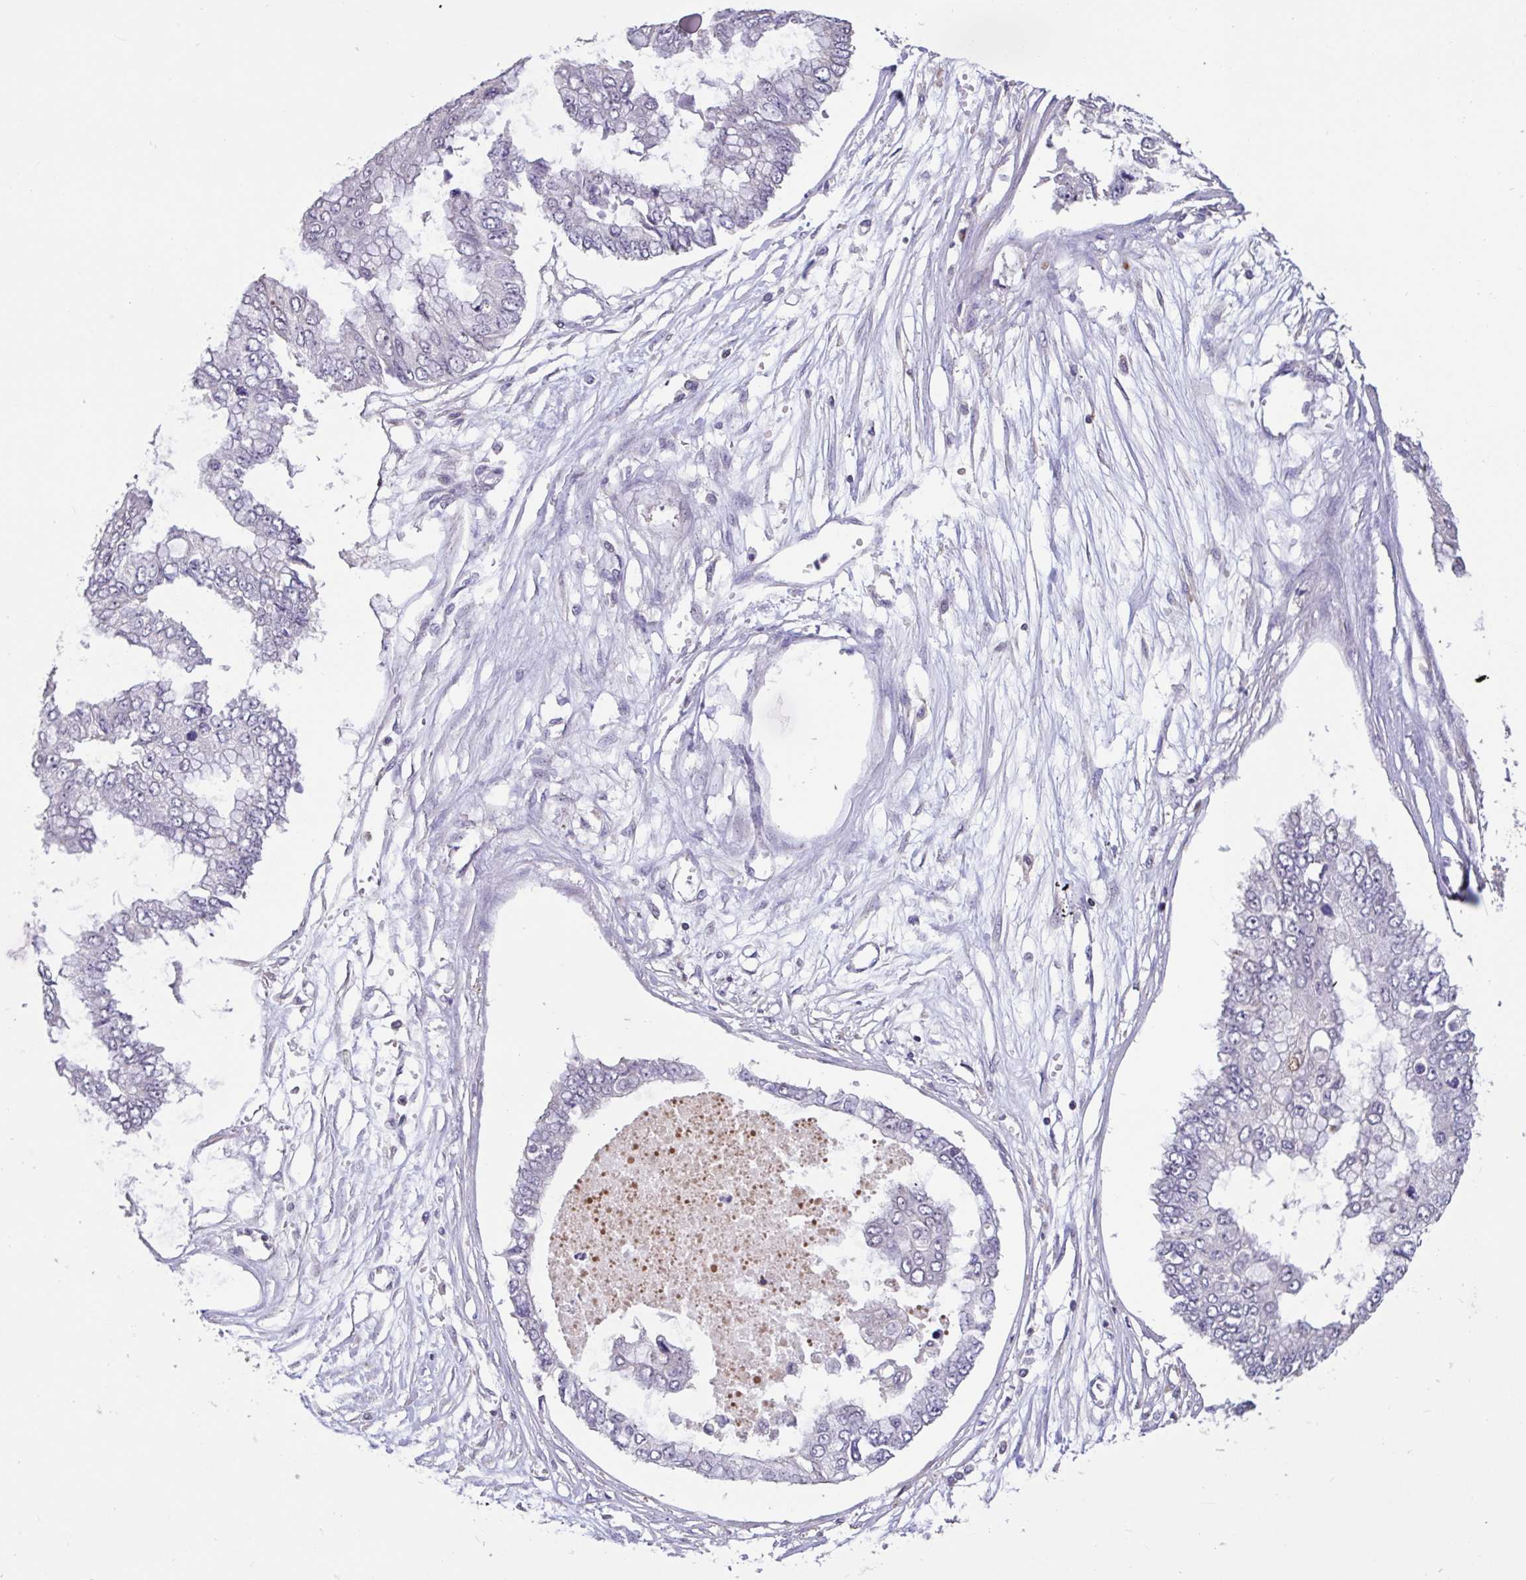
{"staining": {"intensity": "negative", "quantity": "none", "location": "none"}, "tissue": "ovarian cancer", "cell_type": "Tumor cells", "image_type": "cancer", "snomed": [{"axis": "morphology", "description": "Cystadenocarcinoma, mucinous, NOS"}, {"axis": "topography", "description": "Ovary"}], "caption": "Mucinous cystadenocarcinoma (ovarian) stained for a protein using immunohistochemistry (IHC) exhibits no expression tumor cells.", "gene": "DDX39A", "patient": {"sex": "female", "age": 72}}